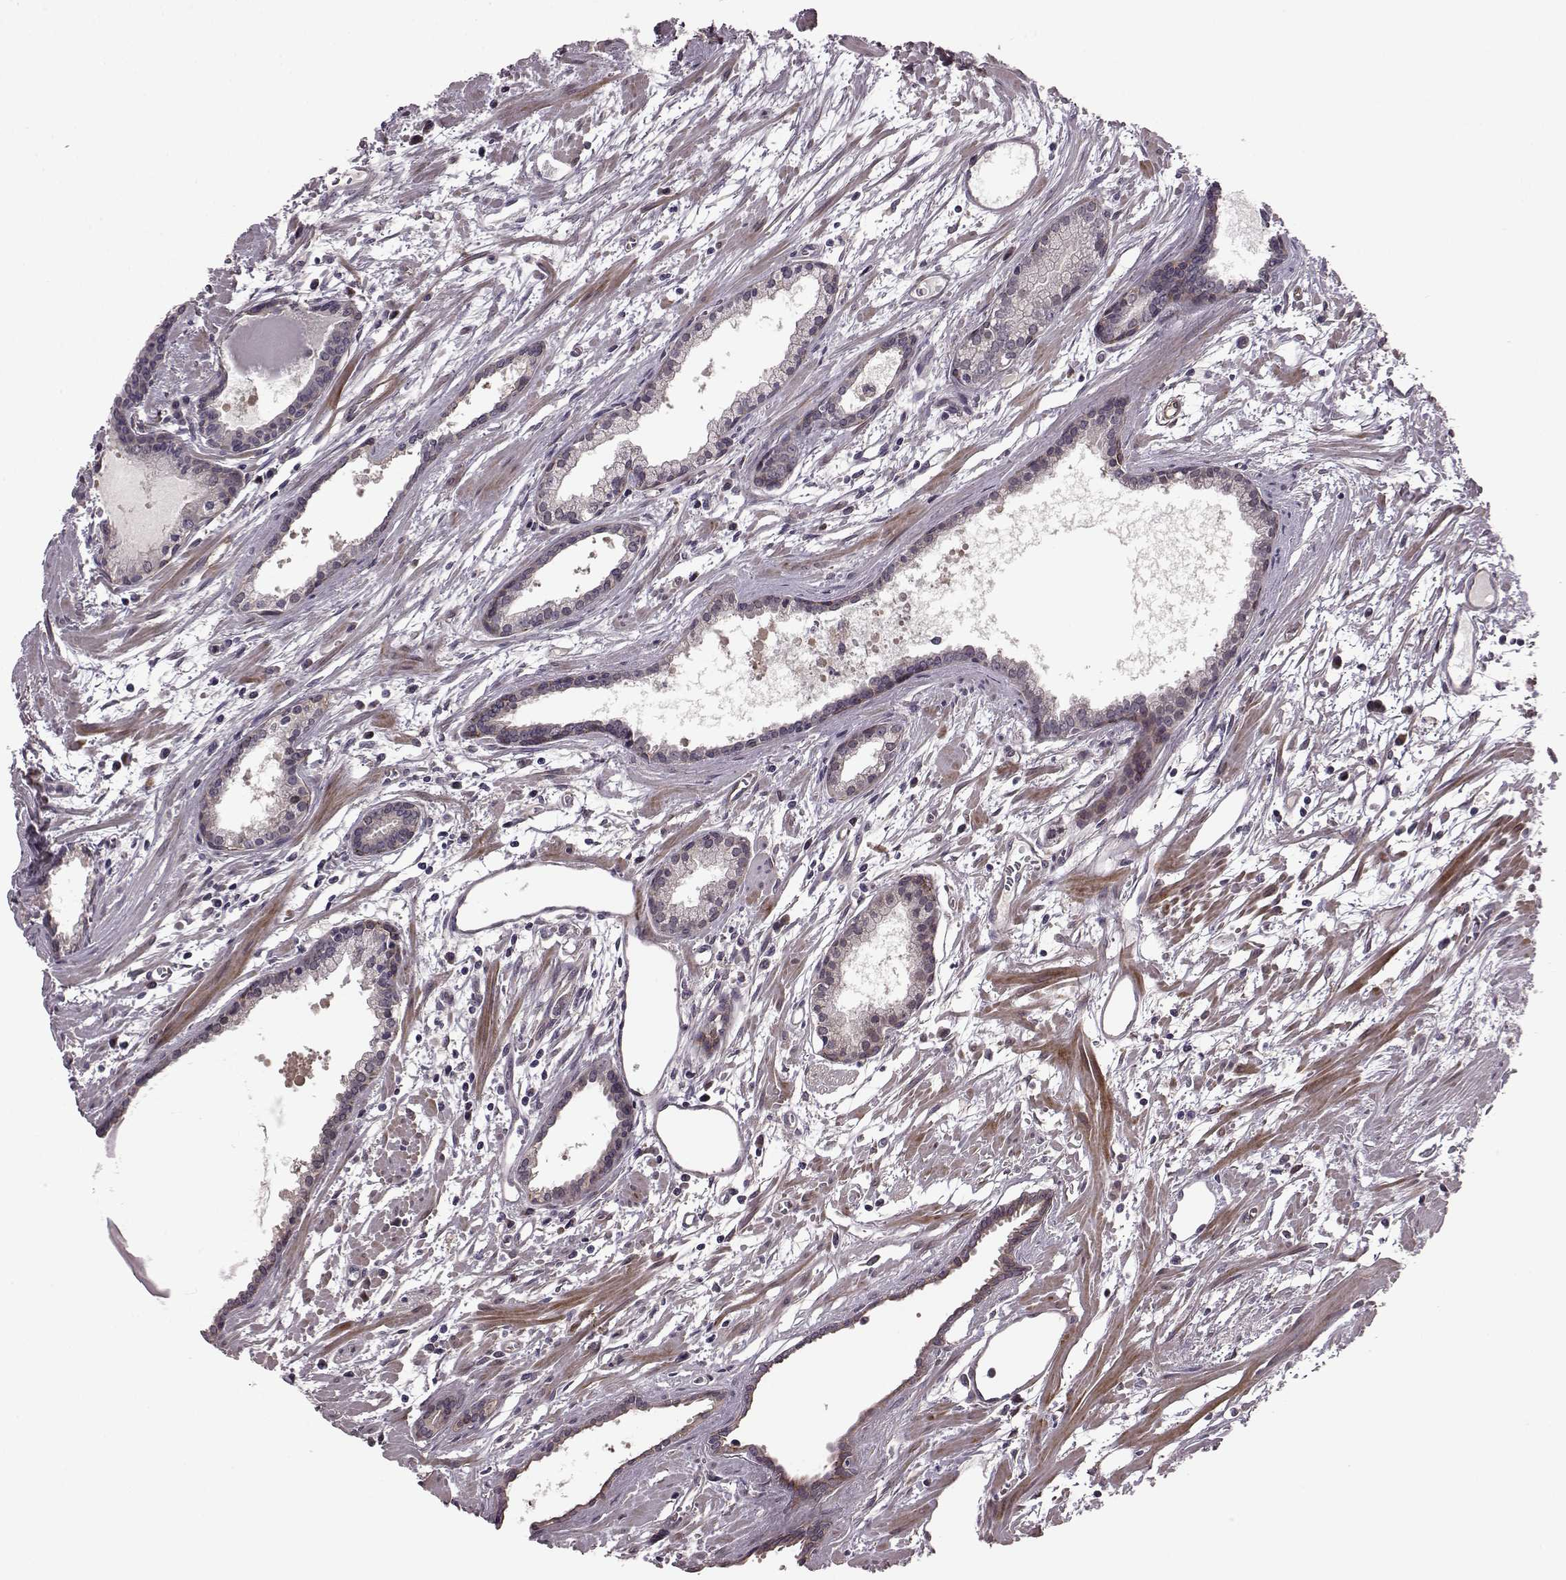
{"staining": {"intensity": "weak", "quantity": "<25%", "location": "cytoplasmic/membranous"}, "tissue": "prostate cancer", "cell_type": "Tumor cells", "image_type": "cancer", "snomed": [{"axis": "morphology", "description": "Adenocarcinoma, High grade"}, {"axis": "topography", "description": "Prostate"}], "caption": "Micrograph shows no significant protein expression in tumor cells of prostate cancer (high-grade adenocarcinoma).", "gene": "SYNPO", "patient": {"sex": "male", "age": 68}}